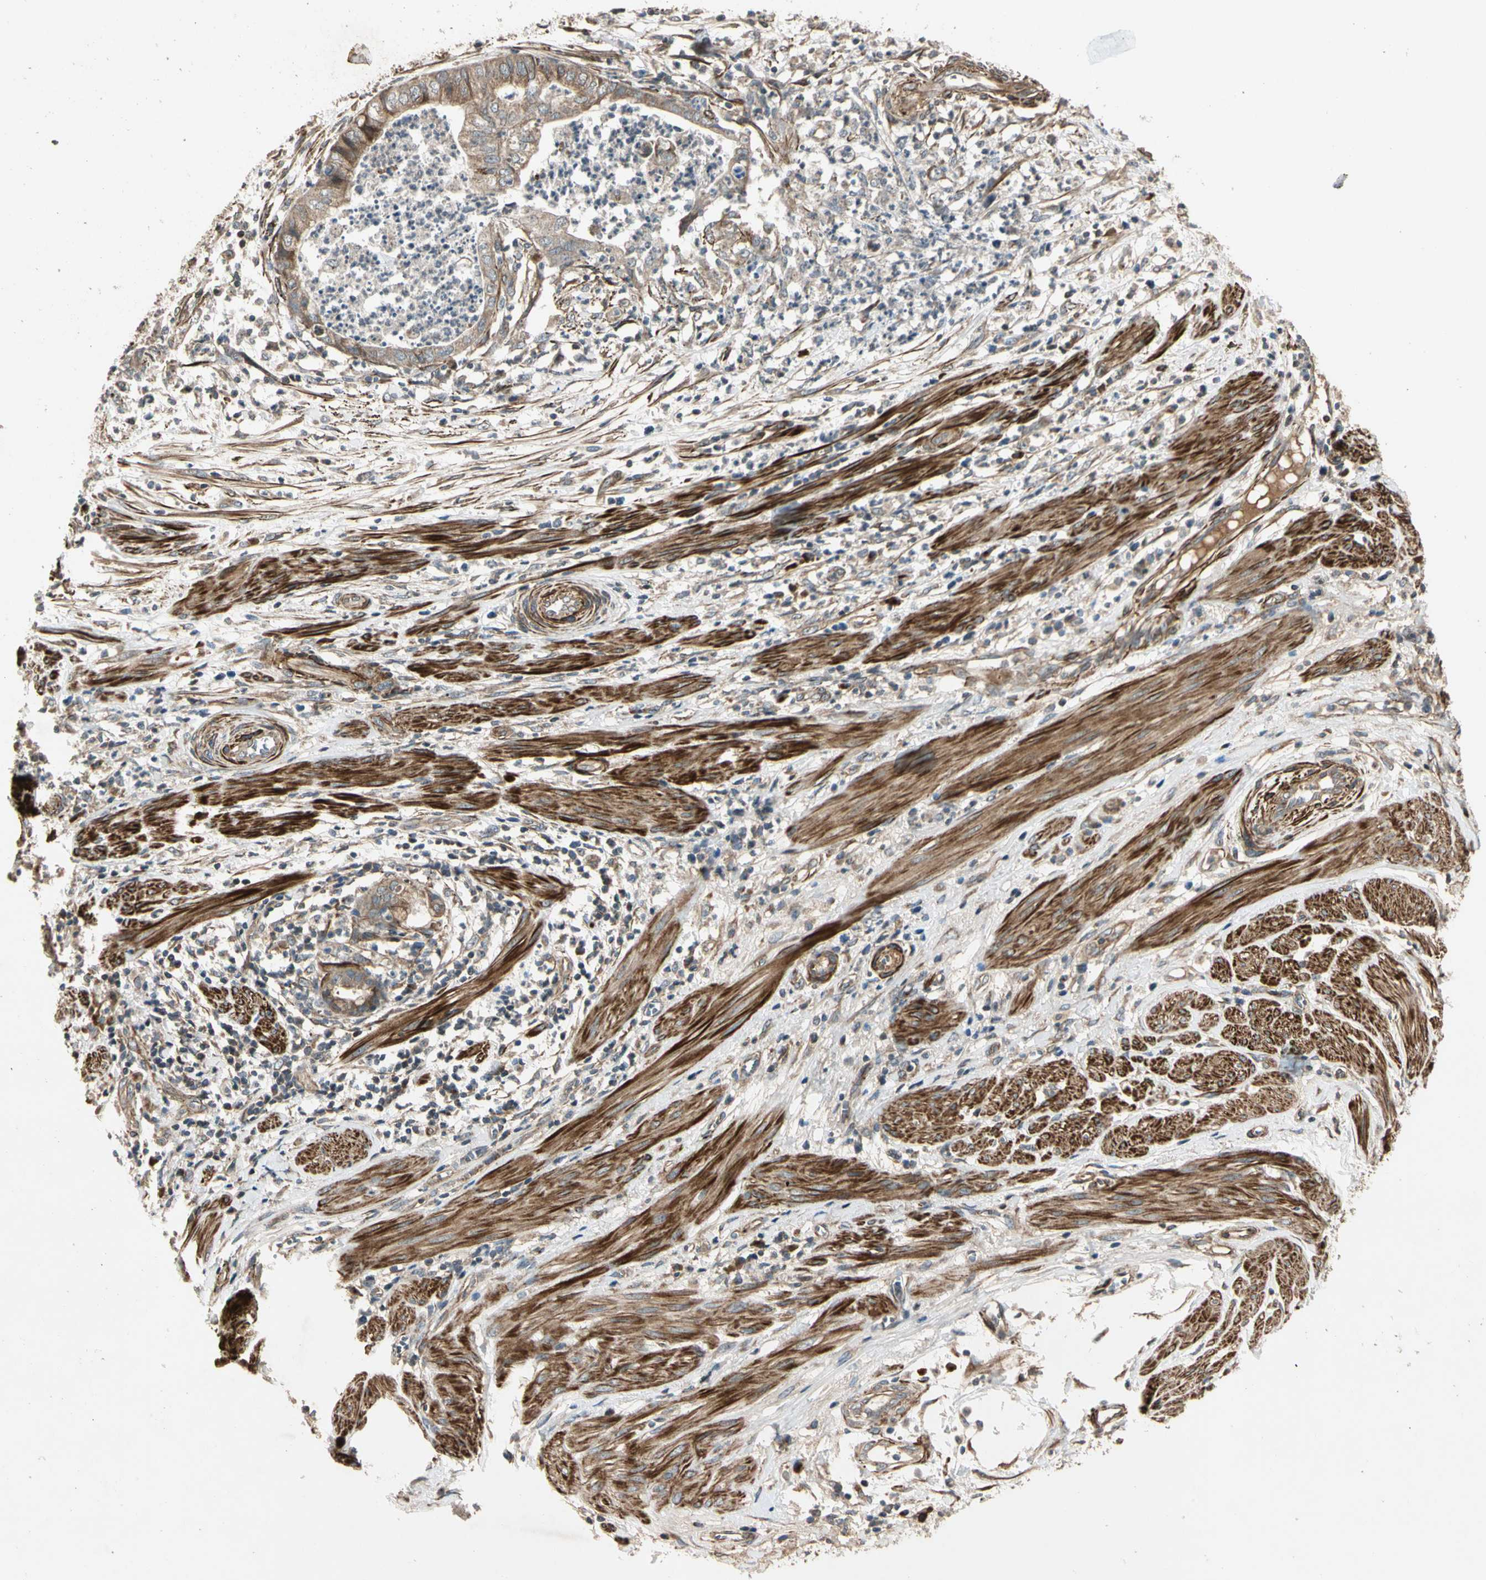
{"staining": {"intensity": "moderate", "quantity": ">75%", "location": "cytoplasmic/membranous"}, "tissue": "endometrial cancer", "cell_type": "Tumor cells", "image_type": "cancer", "snomed": [{"axis": "morphology", "description": "Necrosis, NOS"}, {"axis": "morphology", "description": "Adenocarcinoma, NOS"}, {"axis": "topography", "description": "Endometrium"}], "caption": "Adenocarcinoma (endometrial) stained with a brown dye shows moderate cytoplasmic/membranous positive expression in approximately >75% of tumor cells.", "gene": "GCK", "patient": {"sex": "female", "age": 79}}